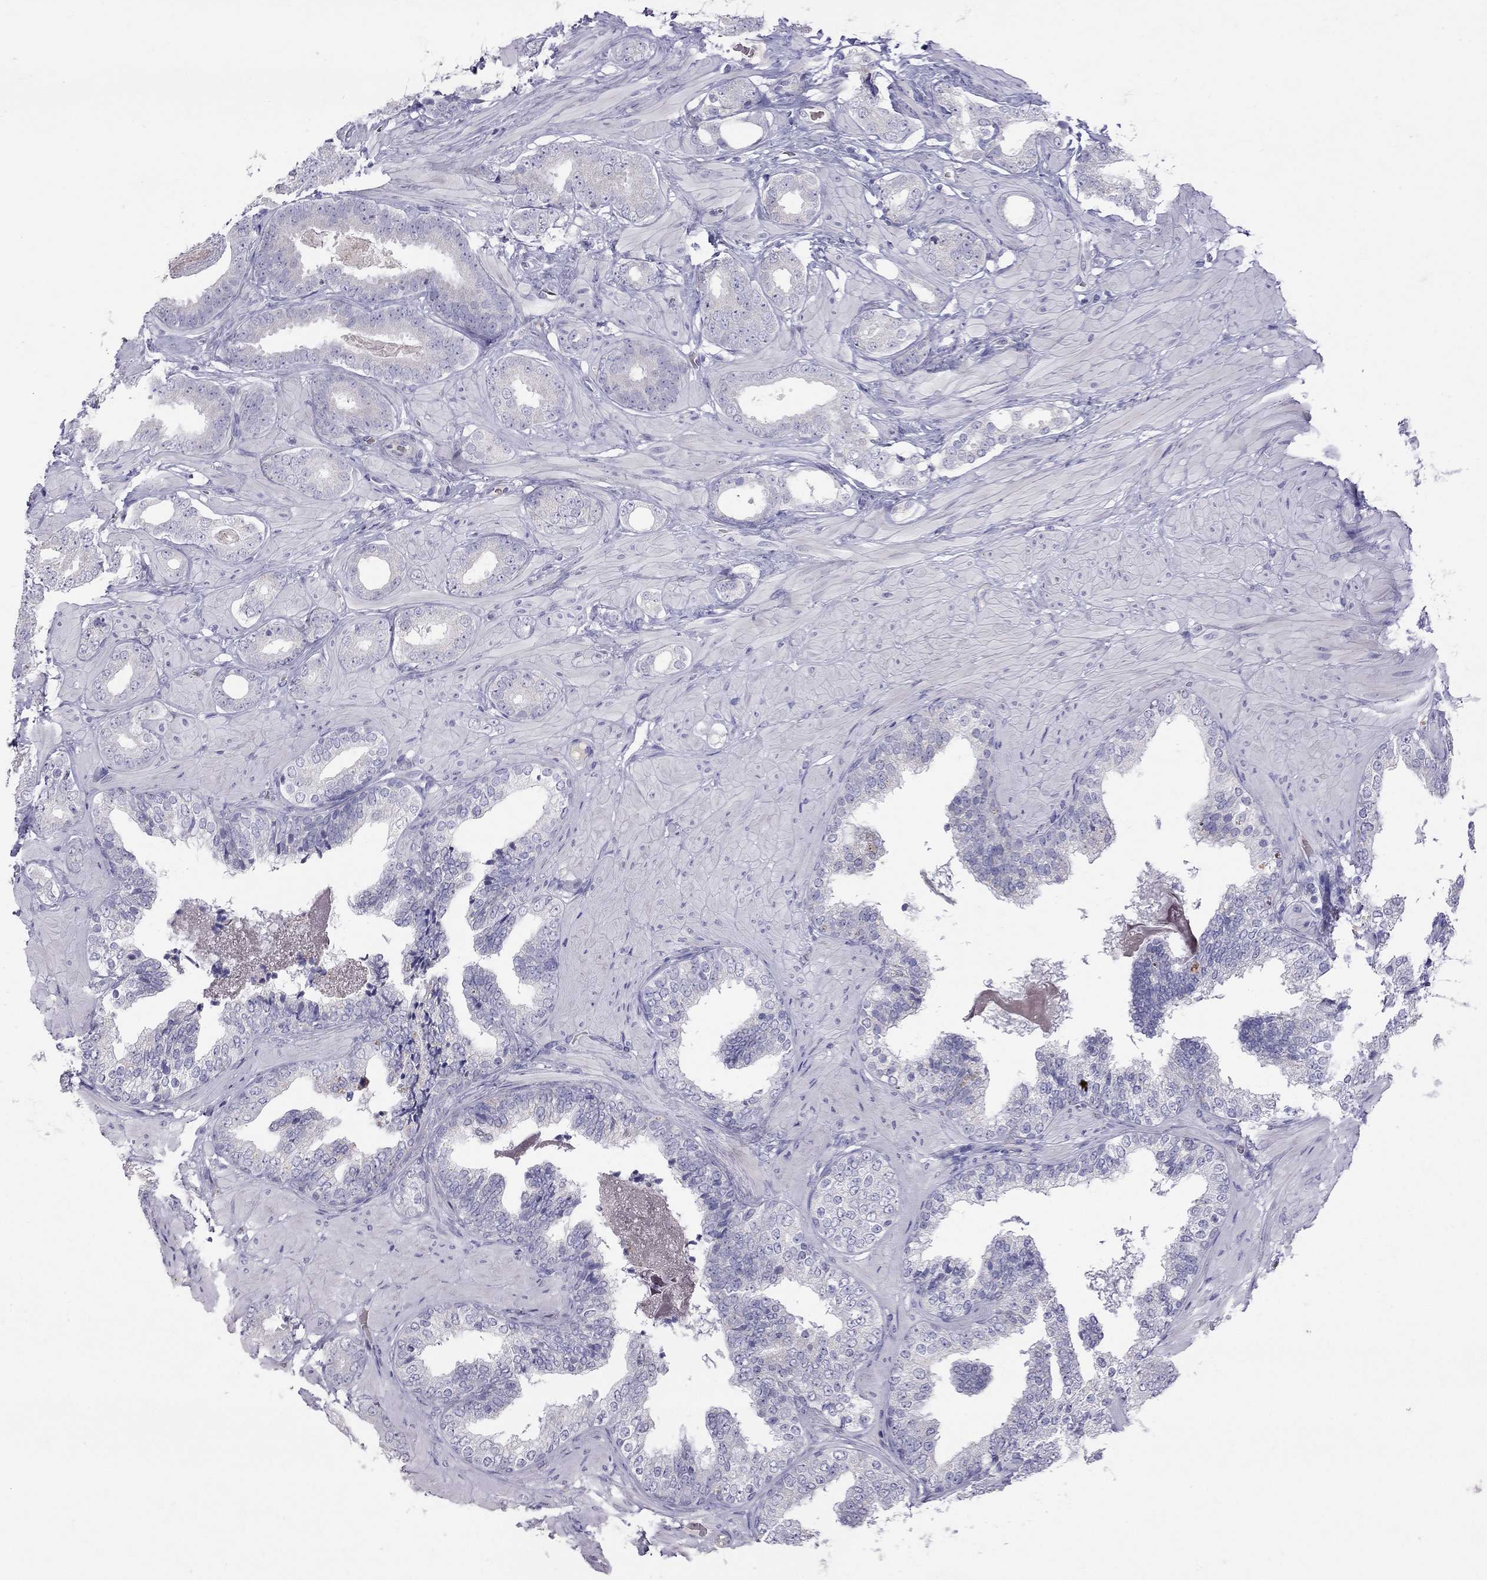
{"staining": {"intensity": "negative", "quantity": "none", "location": "none"}, "tissue": "prostate cancer", "cell_type": "Tumor cells", "image_type": "cancer", "snomed": [{"axis": "morphology", "description": "Adenocarcinoma, Low grade"}, {"axis": "topography", "description": "Prostate"}], "caption": "Prostate low-grade adenocarcinoma was stained to show a protein in brown. There is no significant expression in tumor cells. (DAB immunohistochemistry with hematoxylin counter stain).", "gene": "MUC16", "patient": {"sex": "male", "age": 60}}